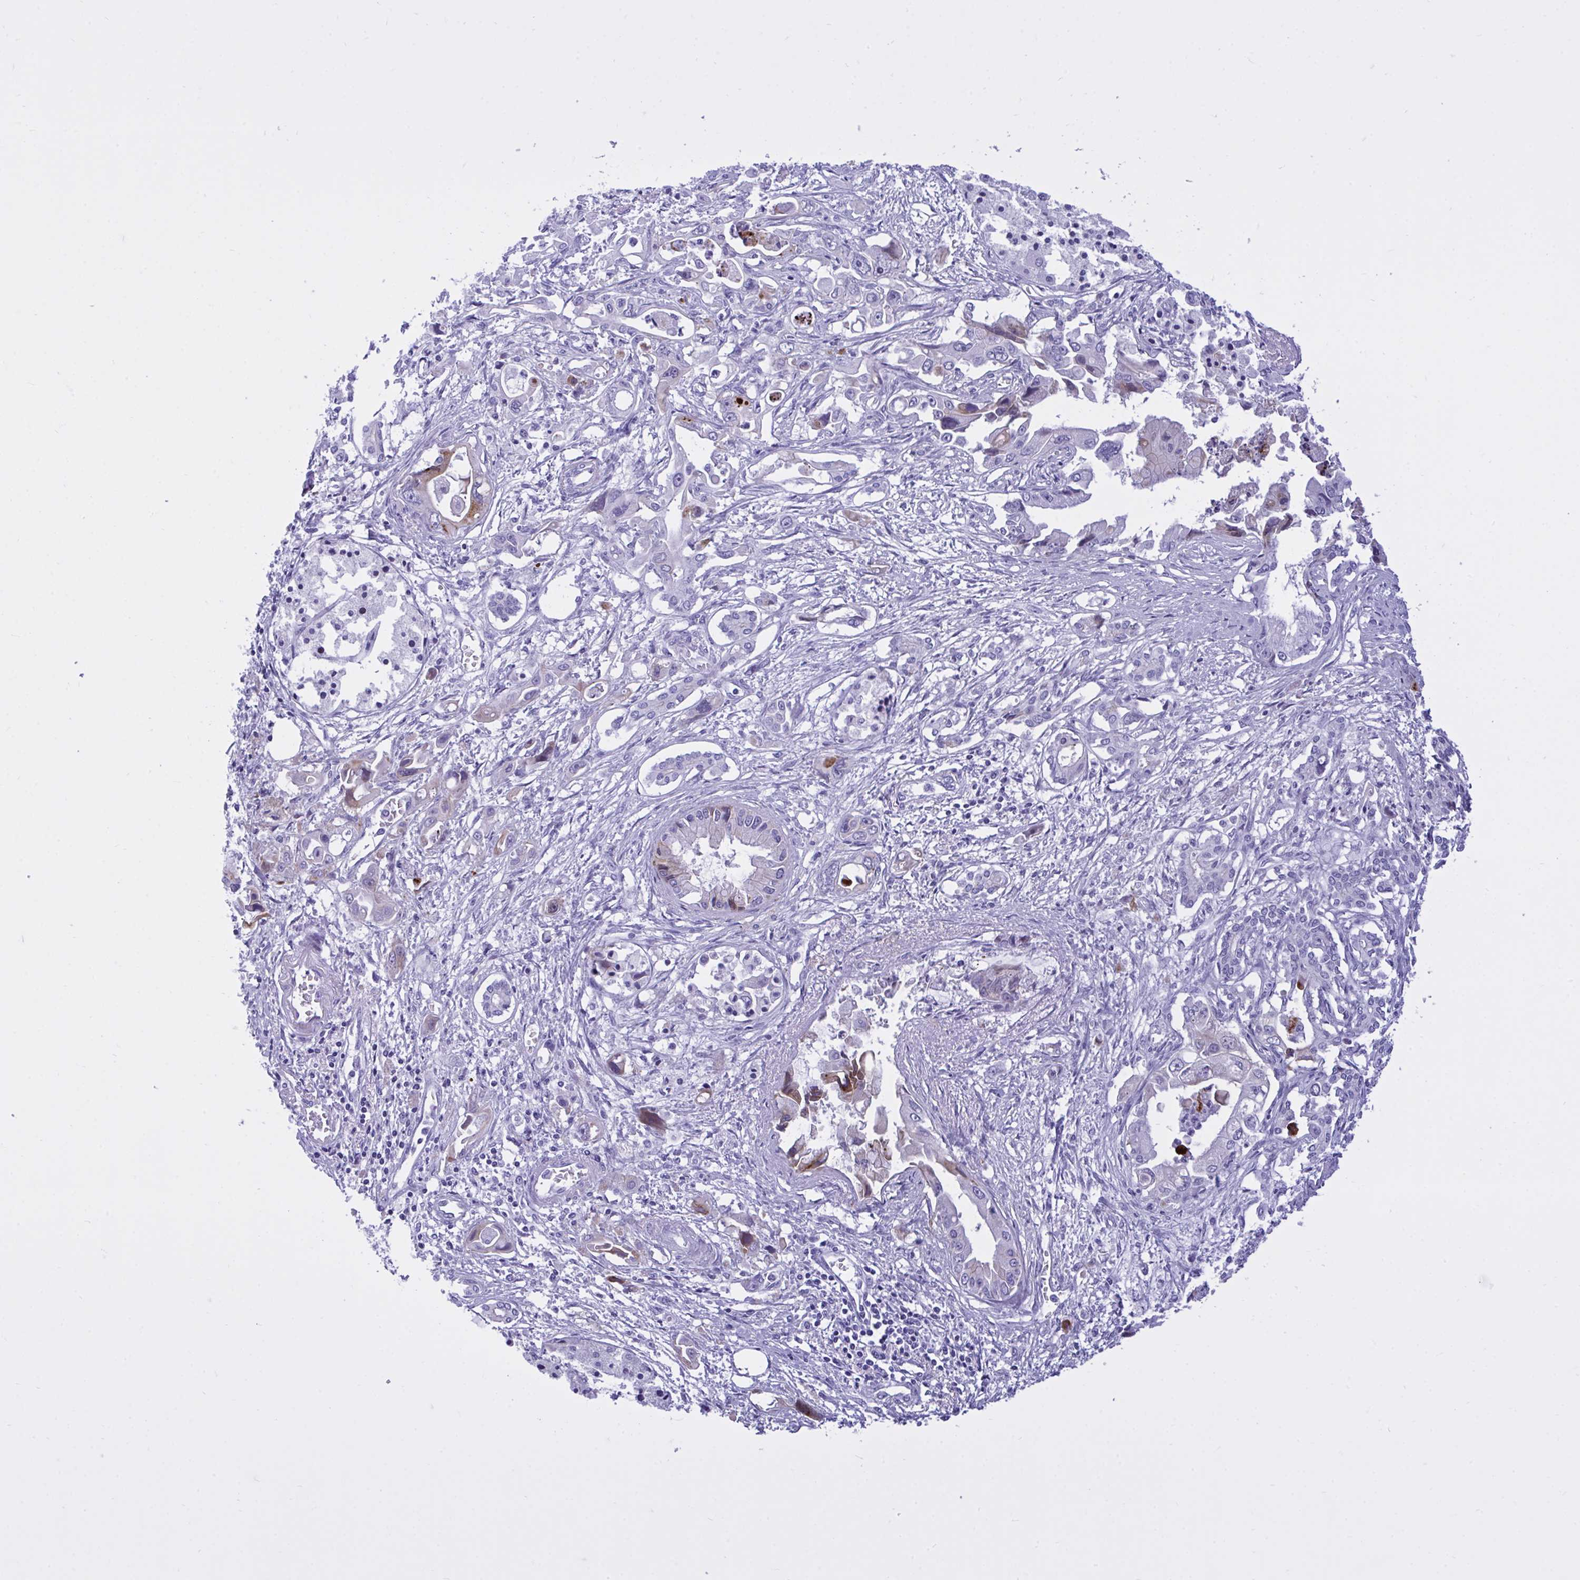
{"staining": {"intensity": "moderate", "quantity": "<25%", "location": "cytoplasmic/membranous"}, "tissue": "pancreatic cancer", "cell_type": "Tumor cells", "image_type": "cancer", "snomed": [{"axis": "morphology", "description": "Adenocarcinoma, NOS"}, {"axis": "topography", "description": "Pancreas"}], "caption": "Protein staining by immunohistochemistry shows moderate cytoplasmic/membranous positivity in approximately <25% of tumor cells in pancreatic cancer.", "gene": "BEX5", "patient": {"sex": "male", "age": 84}}